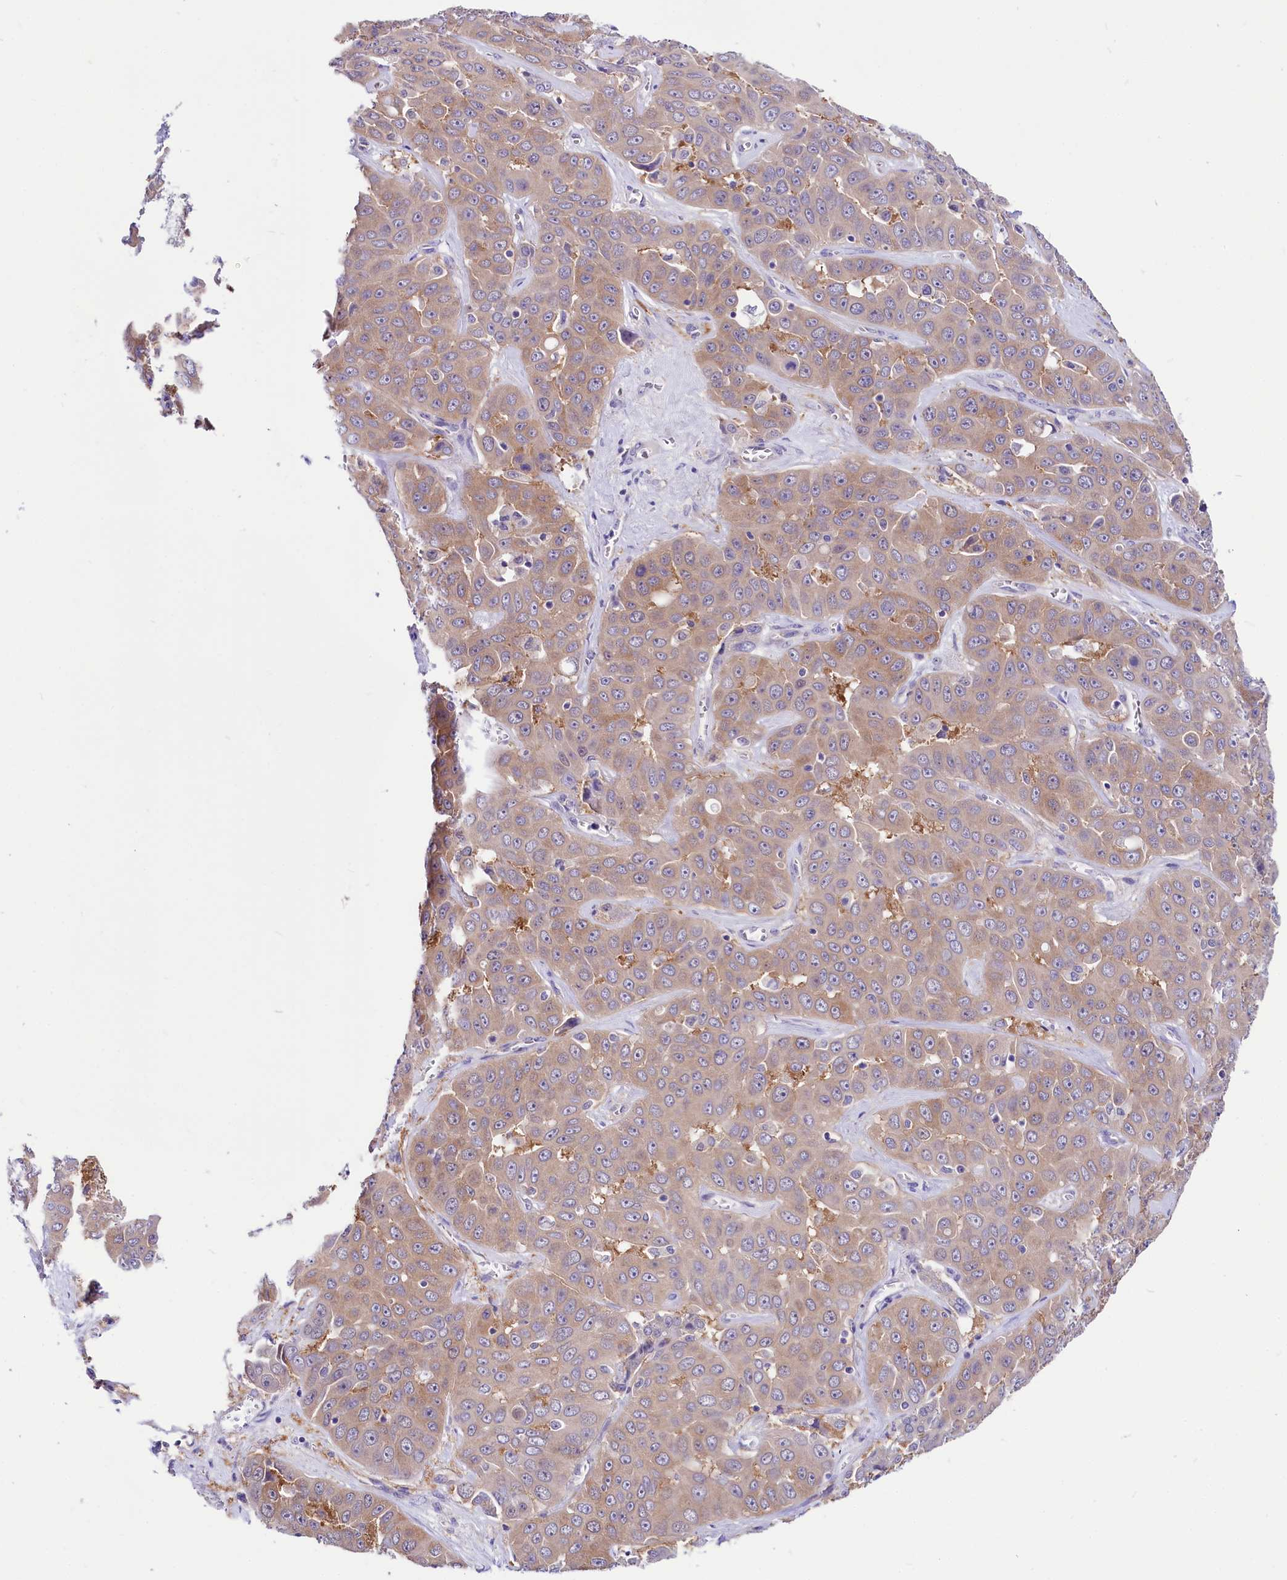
{"staining": {"intensity": "weak", "quantity": ">75%", "location": "cytoplasmic/membranous"}, "tissue": "liver cancer", "cell_type": "Tumor cells", "image_type": "cancer", "snomed": [{"axis": "morphology", "description": "Cholangiocarcinoma"}, {"axis": "topography", "description": "Liver"}], "caption": "Liver cancer stained with a protein marker reveals weak staining in tumor cells.", "gene": "ABHD5", "patient": {"sex": "female", "age": 52}}